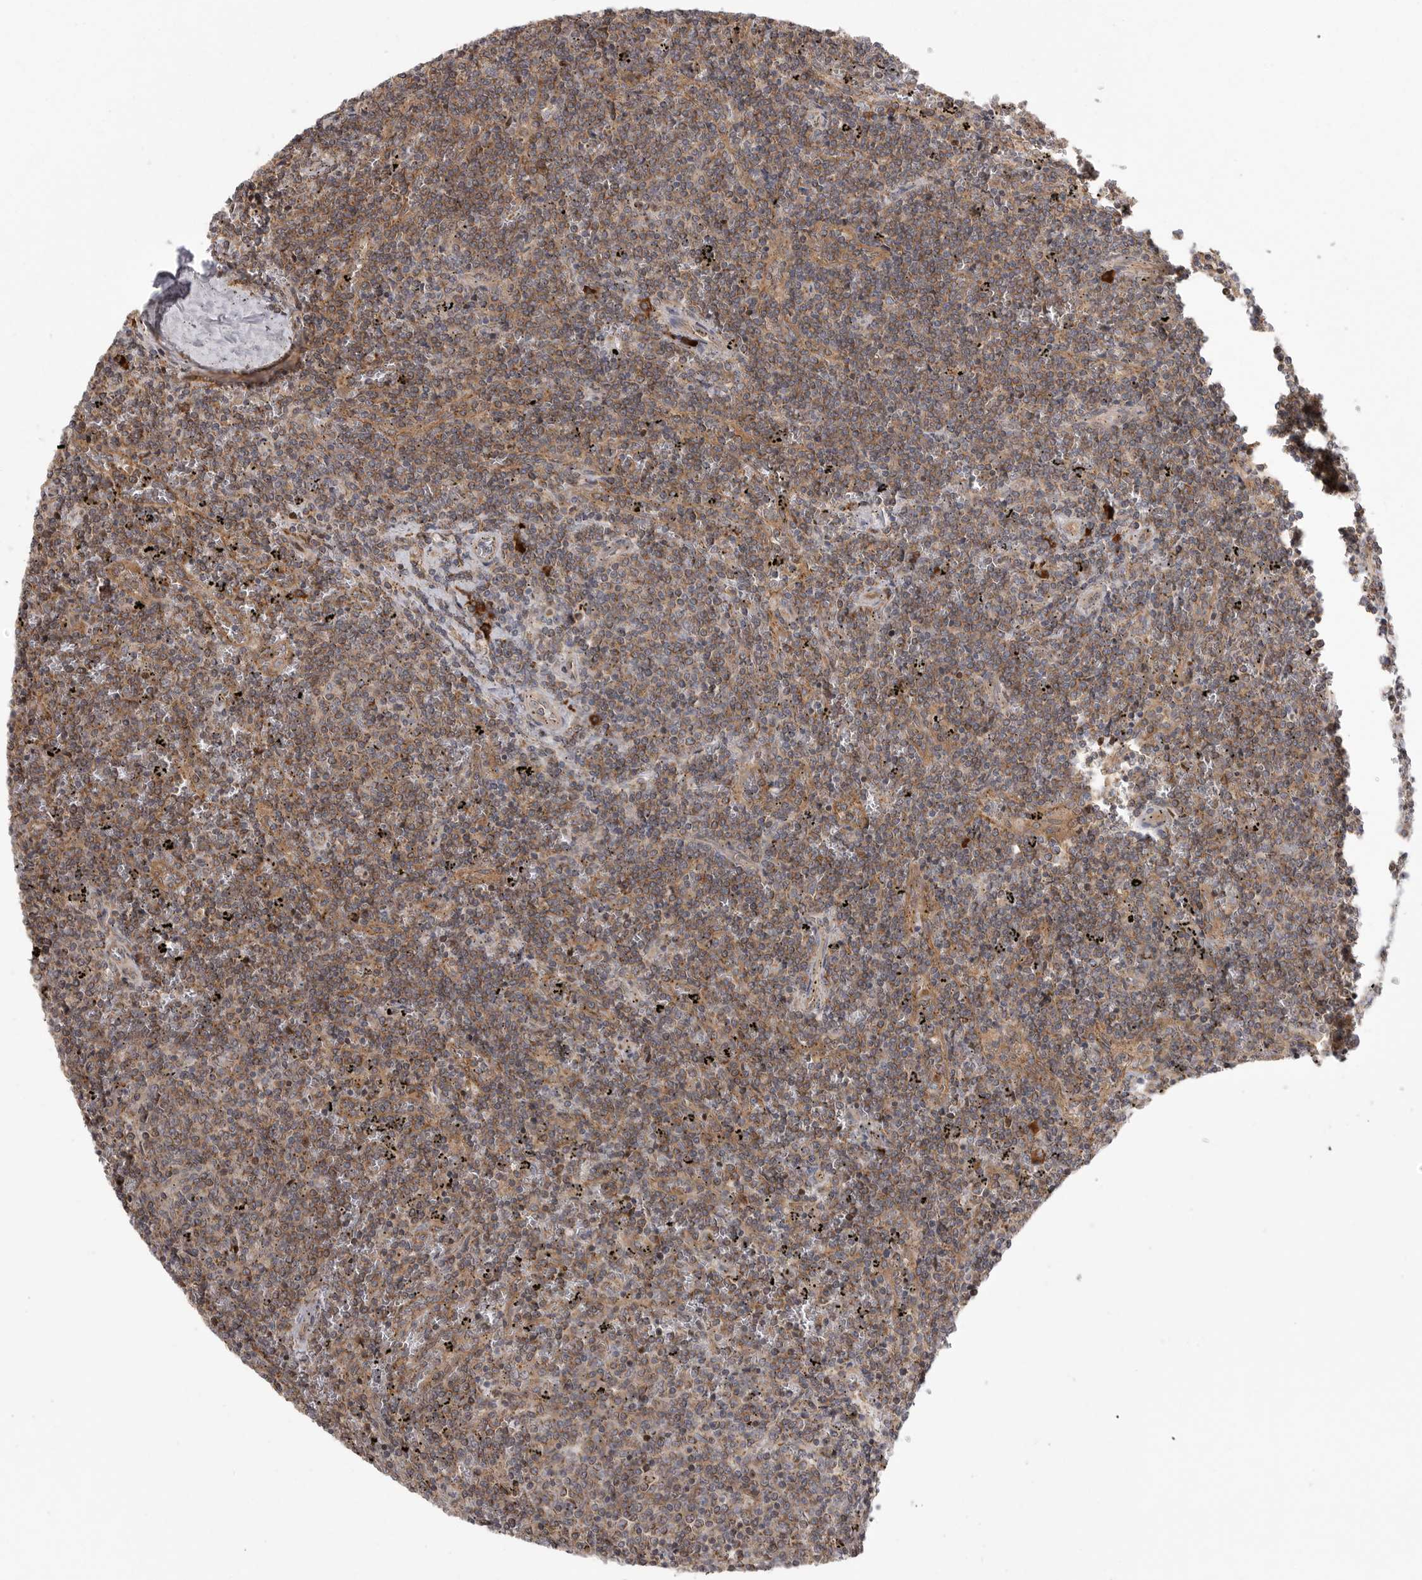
{"staining": {"intensity": "weak", "quantity": ">75%", "location": "cytoplasmic/membranous"}, "tissue": "lymphoma", "cell_type": "Tumor cells", "image_type": "cancer", "snomed": [{"axis": "morphology", "description": "Malignant lymphoma, non-Hodgkin's type, Low grade"}, {"axis": "topography", "description": "Spleen"}], "caption": "The immunohistochemical stain highlights weak cytoplasmic/membranous expression in tumor cells of lymphoma tissue. Using DAB (brown) and hematoxylin (blue) stains, captured at high magnification using brightfield microscopy.", "gene": "OXR1", "patient": {"sex": "female", "age": 50}}